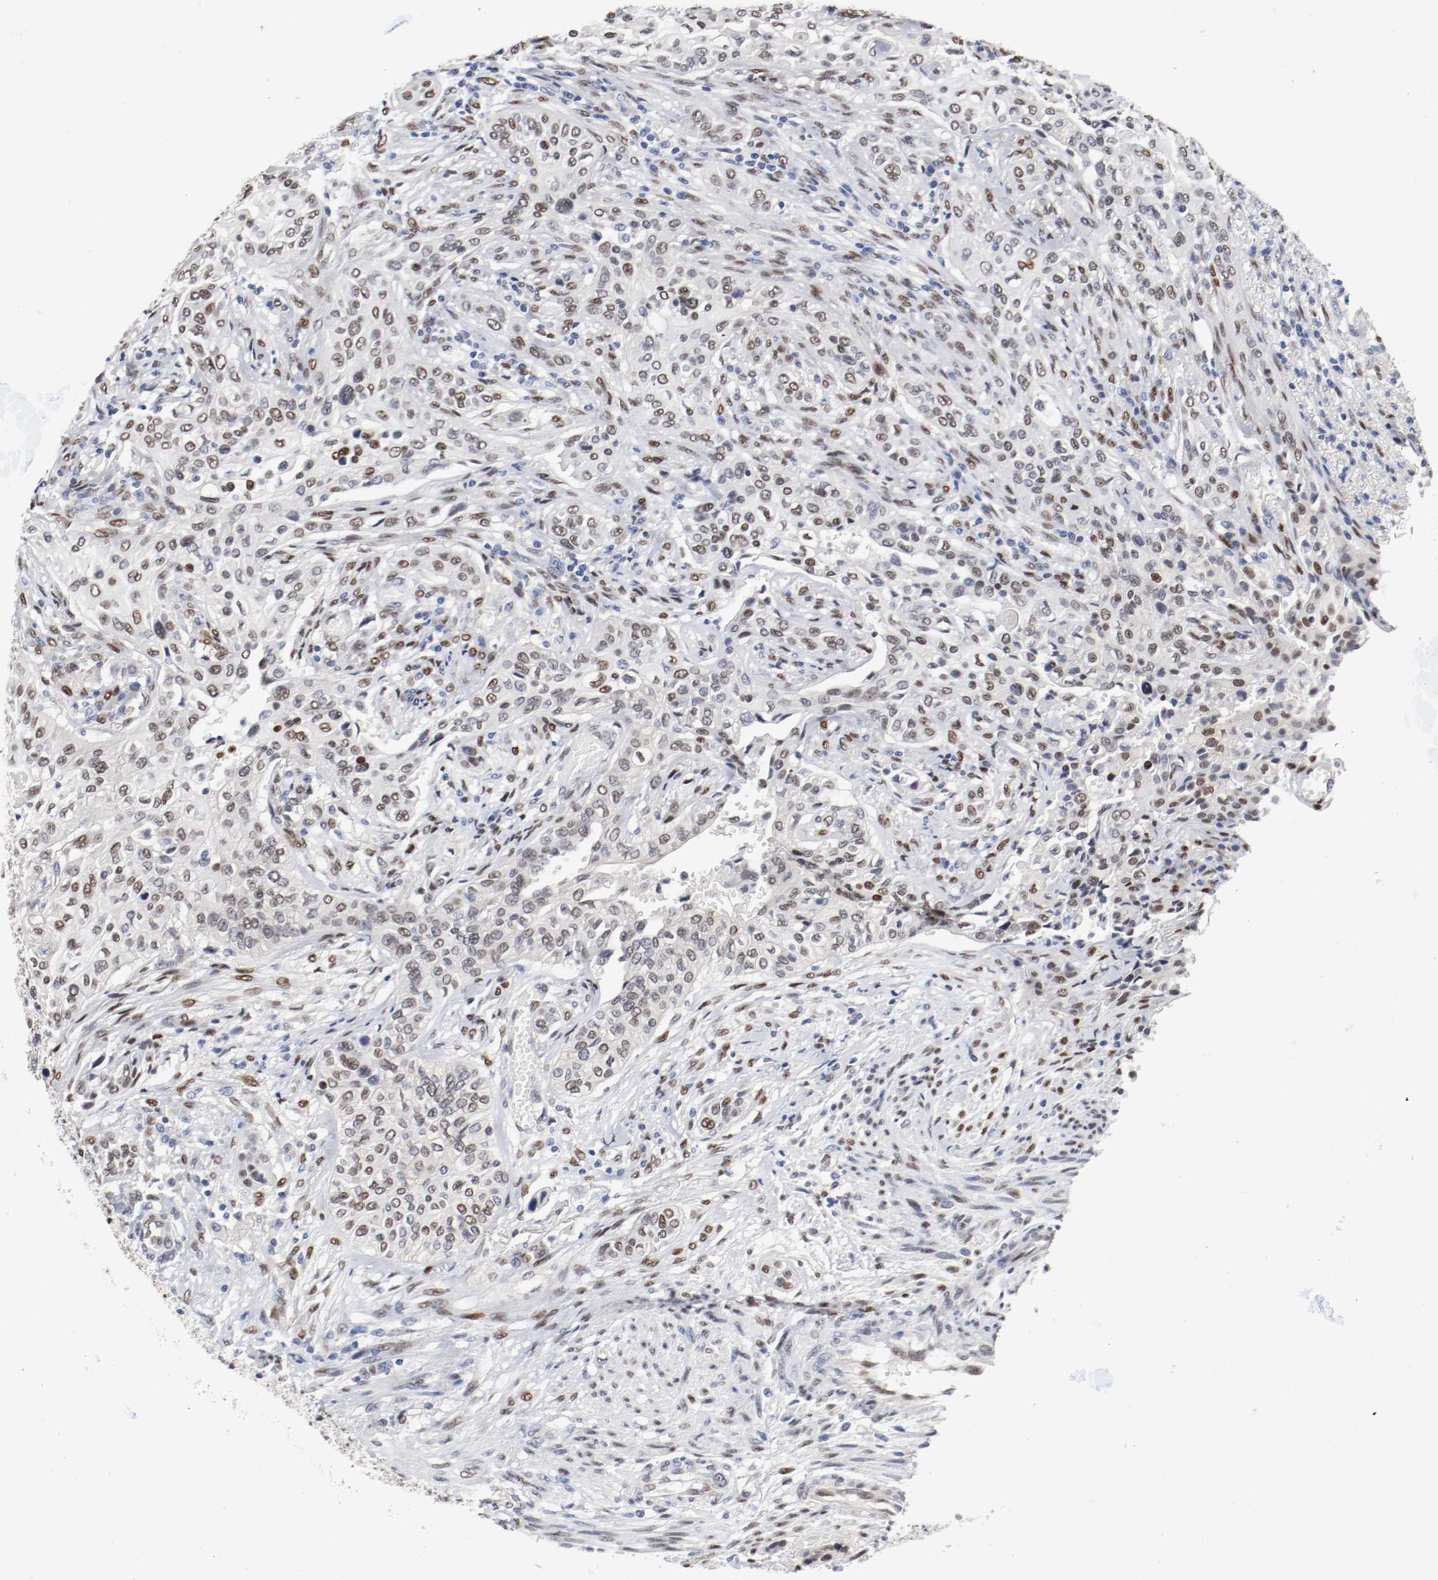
{"staining": {"intensity": "moderate", "quantity": "25%-75%", "location": "nuclear"}, "tissue": "urothelial cancer", "cell_type": "Tumor cells", "image_type": "cancer", "snomed": [{"axis": "morphology", "description": "Urothelial carcinoma, High grade"}, {"axis": "topography", "description": "Urinary bladder"}], "caption": "The image reveals staining of urothelial carcinoma (high-grade), revealing moderate nuclear protein positivity (brown color) within tumor cells.", "gene": "FOSL2", "patient": {"sex": "male", "age": 74}}